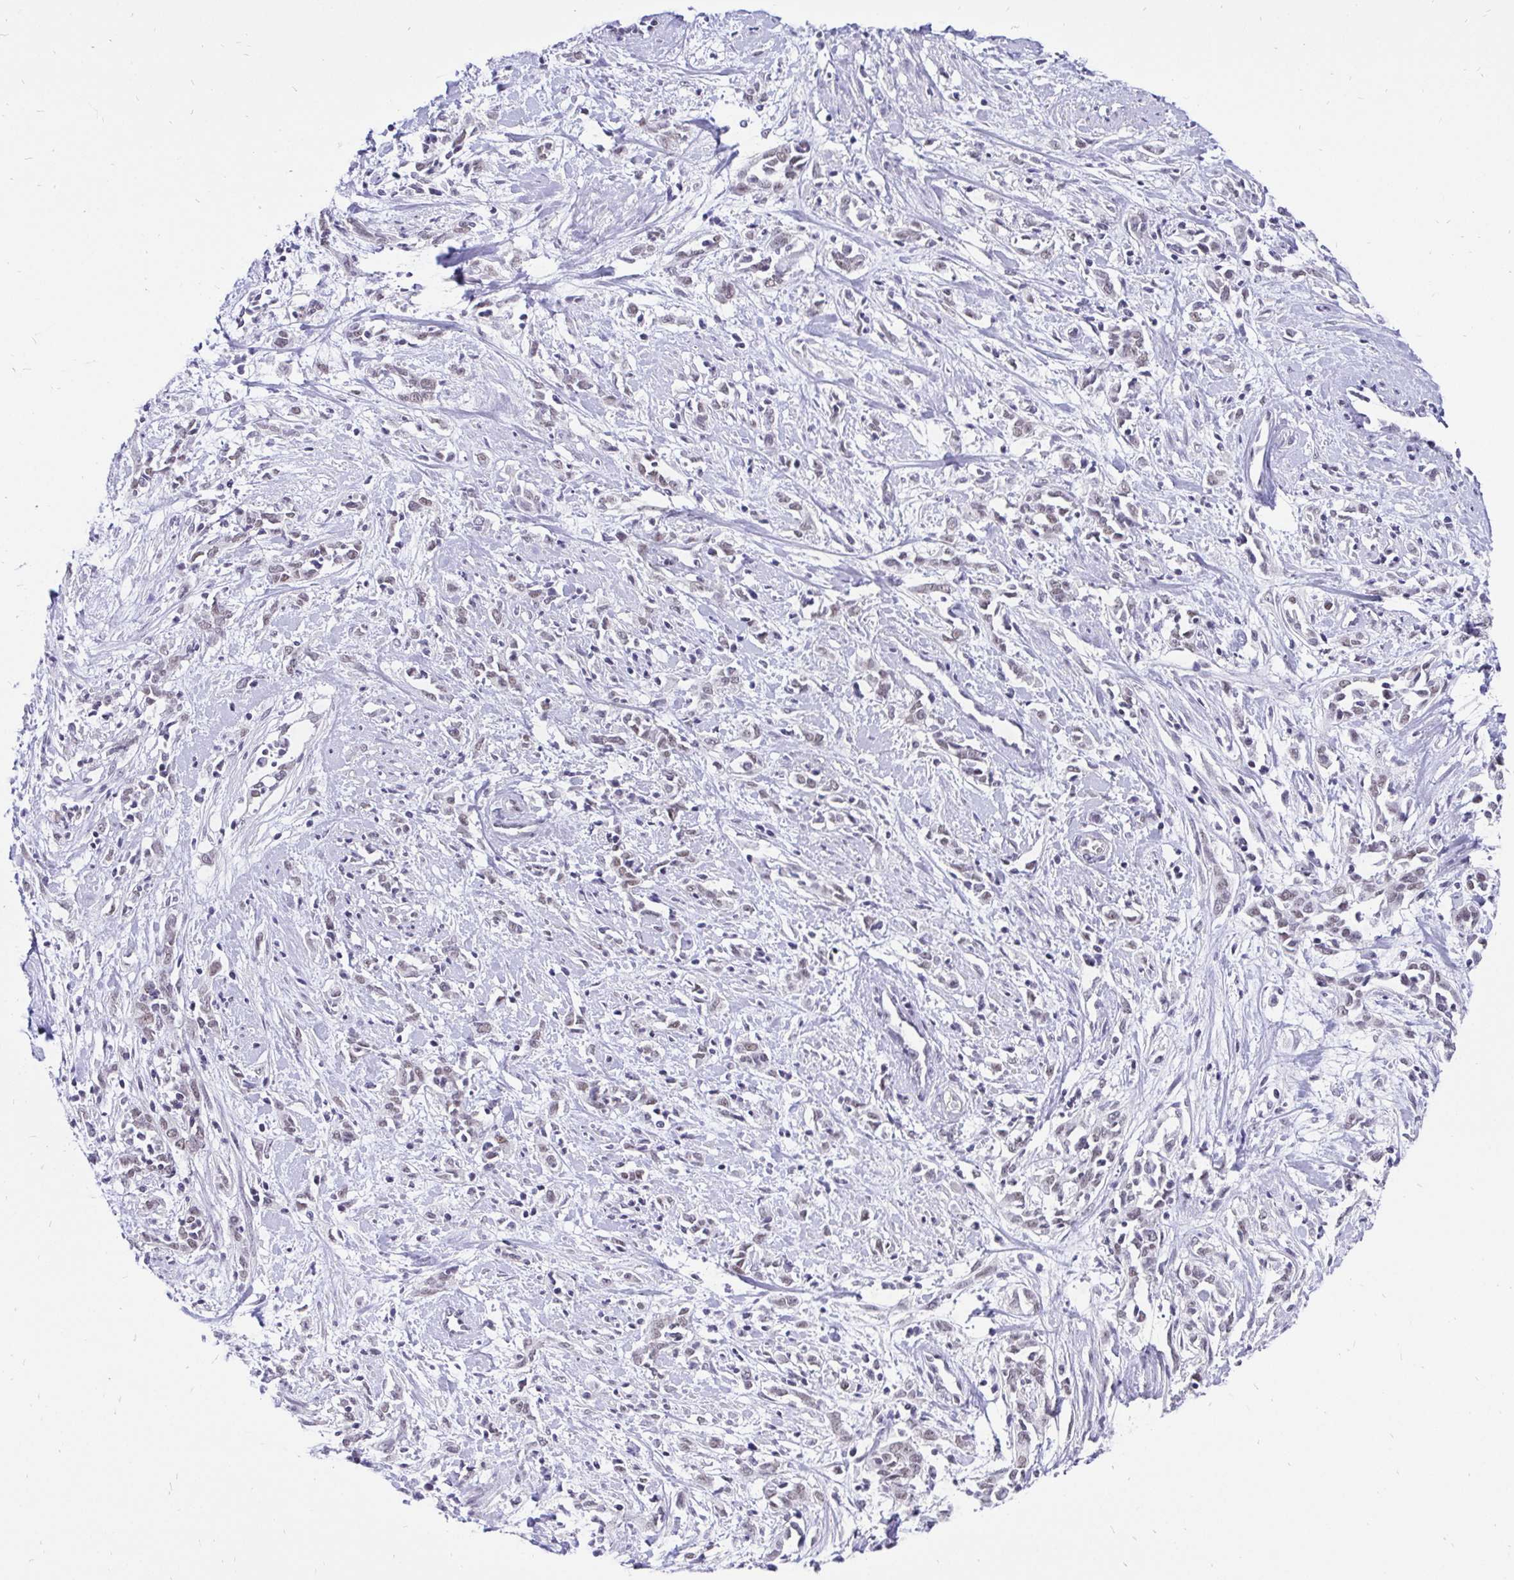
{"staining": {"intensity": "moderate", "quantity": ">75%", "location": "nuclear"}, "tissue": "cervical cancer", "cell_type": "Tumor cells", "image_type": "cancer", "snomed": [{"axis": "morphology", "description": "Adenocarcinoma, NOS"}, {"axis": "topography", "description": "Cervix"}], "caption": "Moderate nuclear expression for a protein is present in about >75% of tumor cells of cervical adenocarcinoma using immunohistochemistry.", "gene": "ZNF860", "patient": {"sex": "female", "age": 40}}